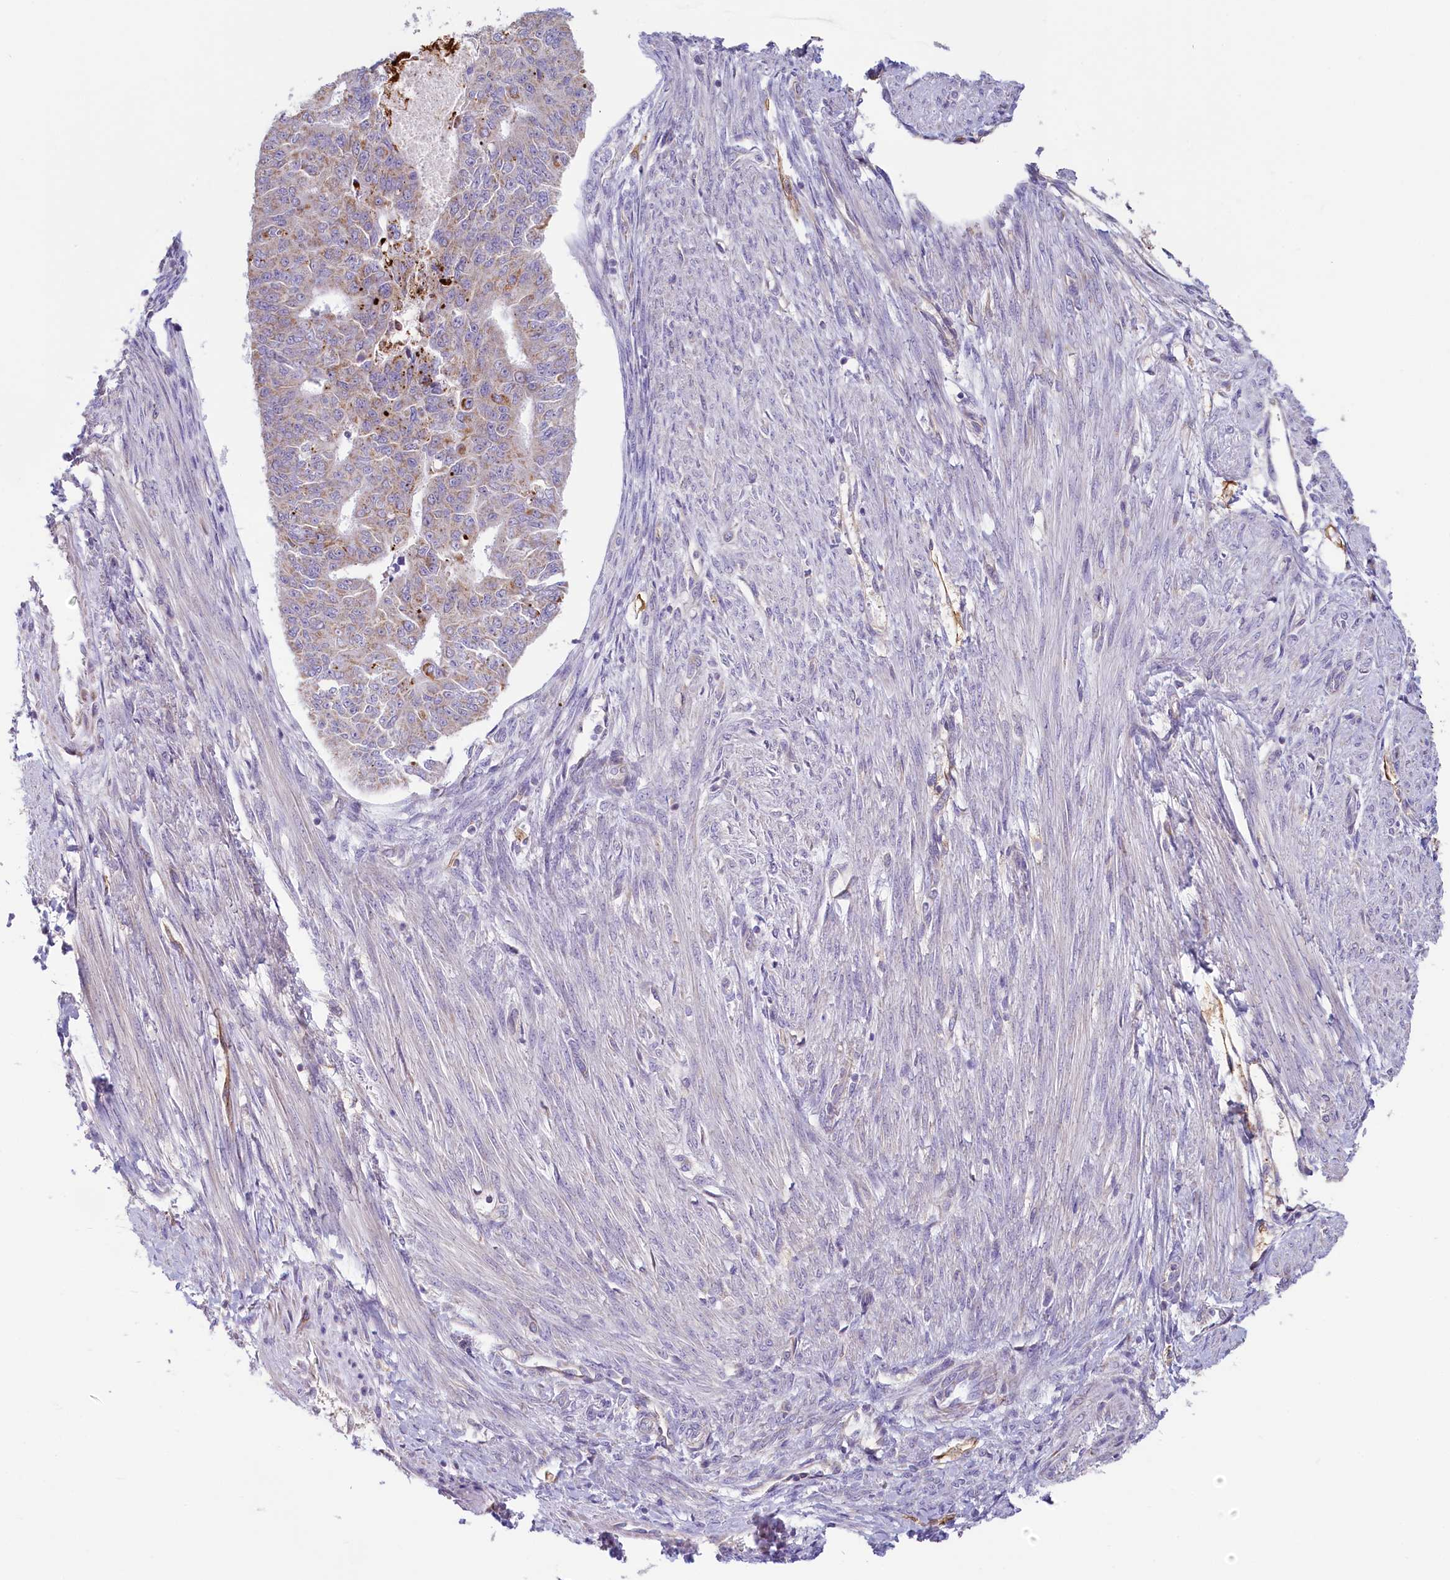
{"staining": {"intensity": "moderate", "quantity": "<25%", "location": "cytoplasmic/membranous"}, "tissue": "endometrial cancer", "cell_type": "Tumor cells", "image_type": "cancer", "snomed": [{"axis": "morphology", "description": "Adenocarcinoma, NOS"}, {"axis": "topography", "description": "Endometrium"}], "caption": "There is low levels of moderate cytoplasmic/membranous expression in tumor cells of adenocarcinoma (endometrial), as demonstrated by immunohistochemical staining (brown color).", "gene": "LMOD3", "patient": {"sex": "female", "age": 32}}